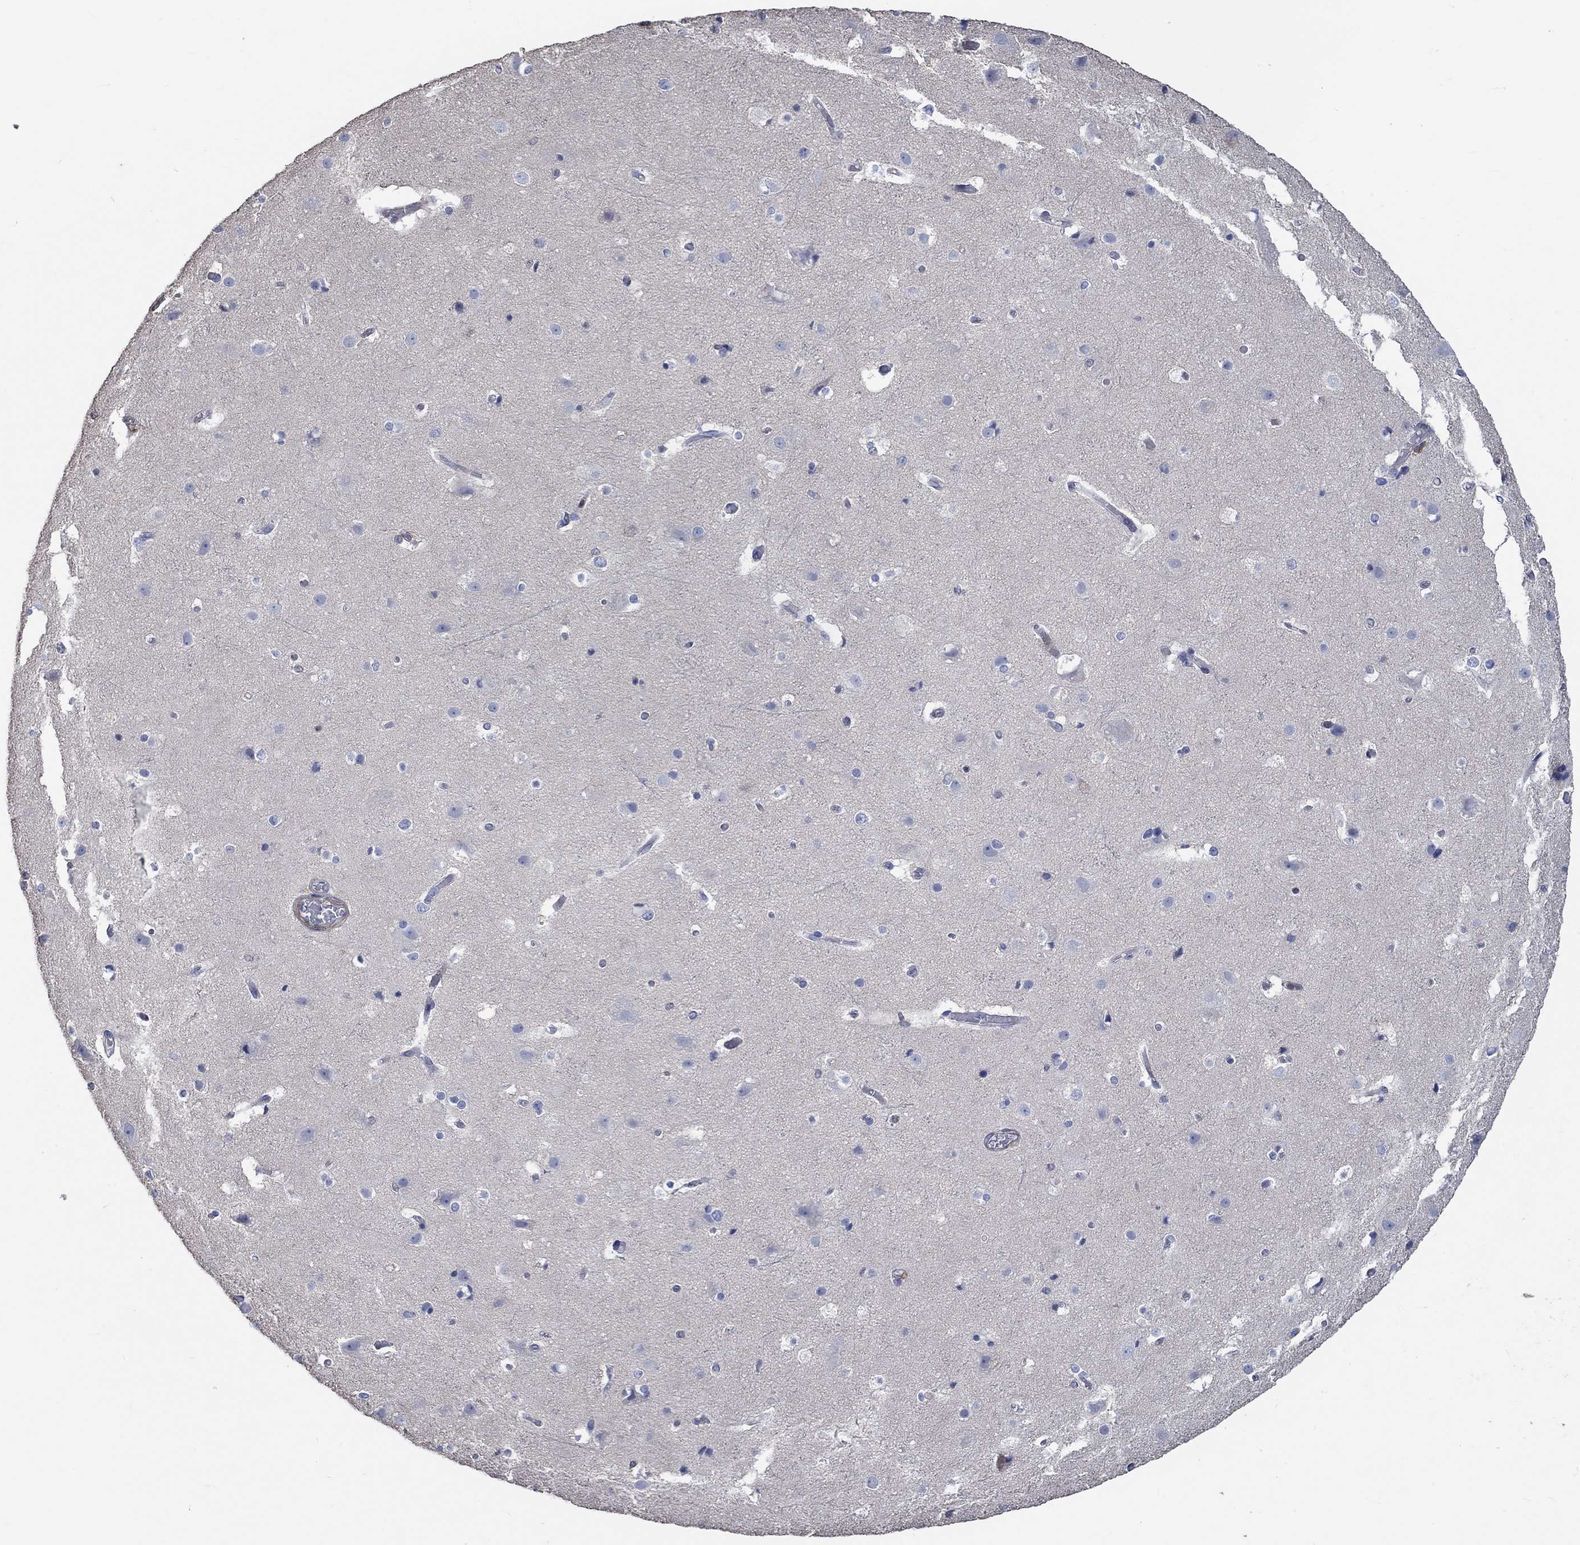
{"staining": {"intensity": "negative", "quantity": "none", "location": "none"}, "tissue": "cerebral cortex", "cell_type": "Endothelial cells", "image_type": "normal", "snomed": [{"axis": "morphology", "description": "Normal tissue, NOS"}, {"axis": "topography", "description": "Cerebral cortex"}], "caption": "Immunohistochemistry histopathology image of unremarkable cerebral cortex: cerebral cortex stained with DAB (3,3'-diaminobenzidine) reveals no significant protein staining in endothelial cells.", "gene": "TNFAIP8L3", "patient": {"sex": "female", "age": 52}}